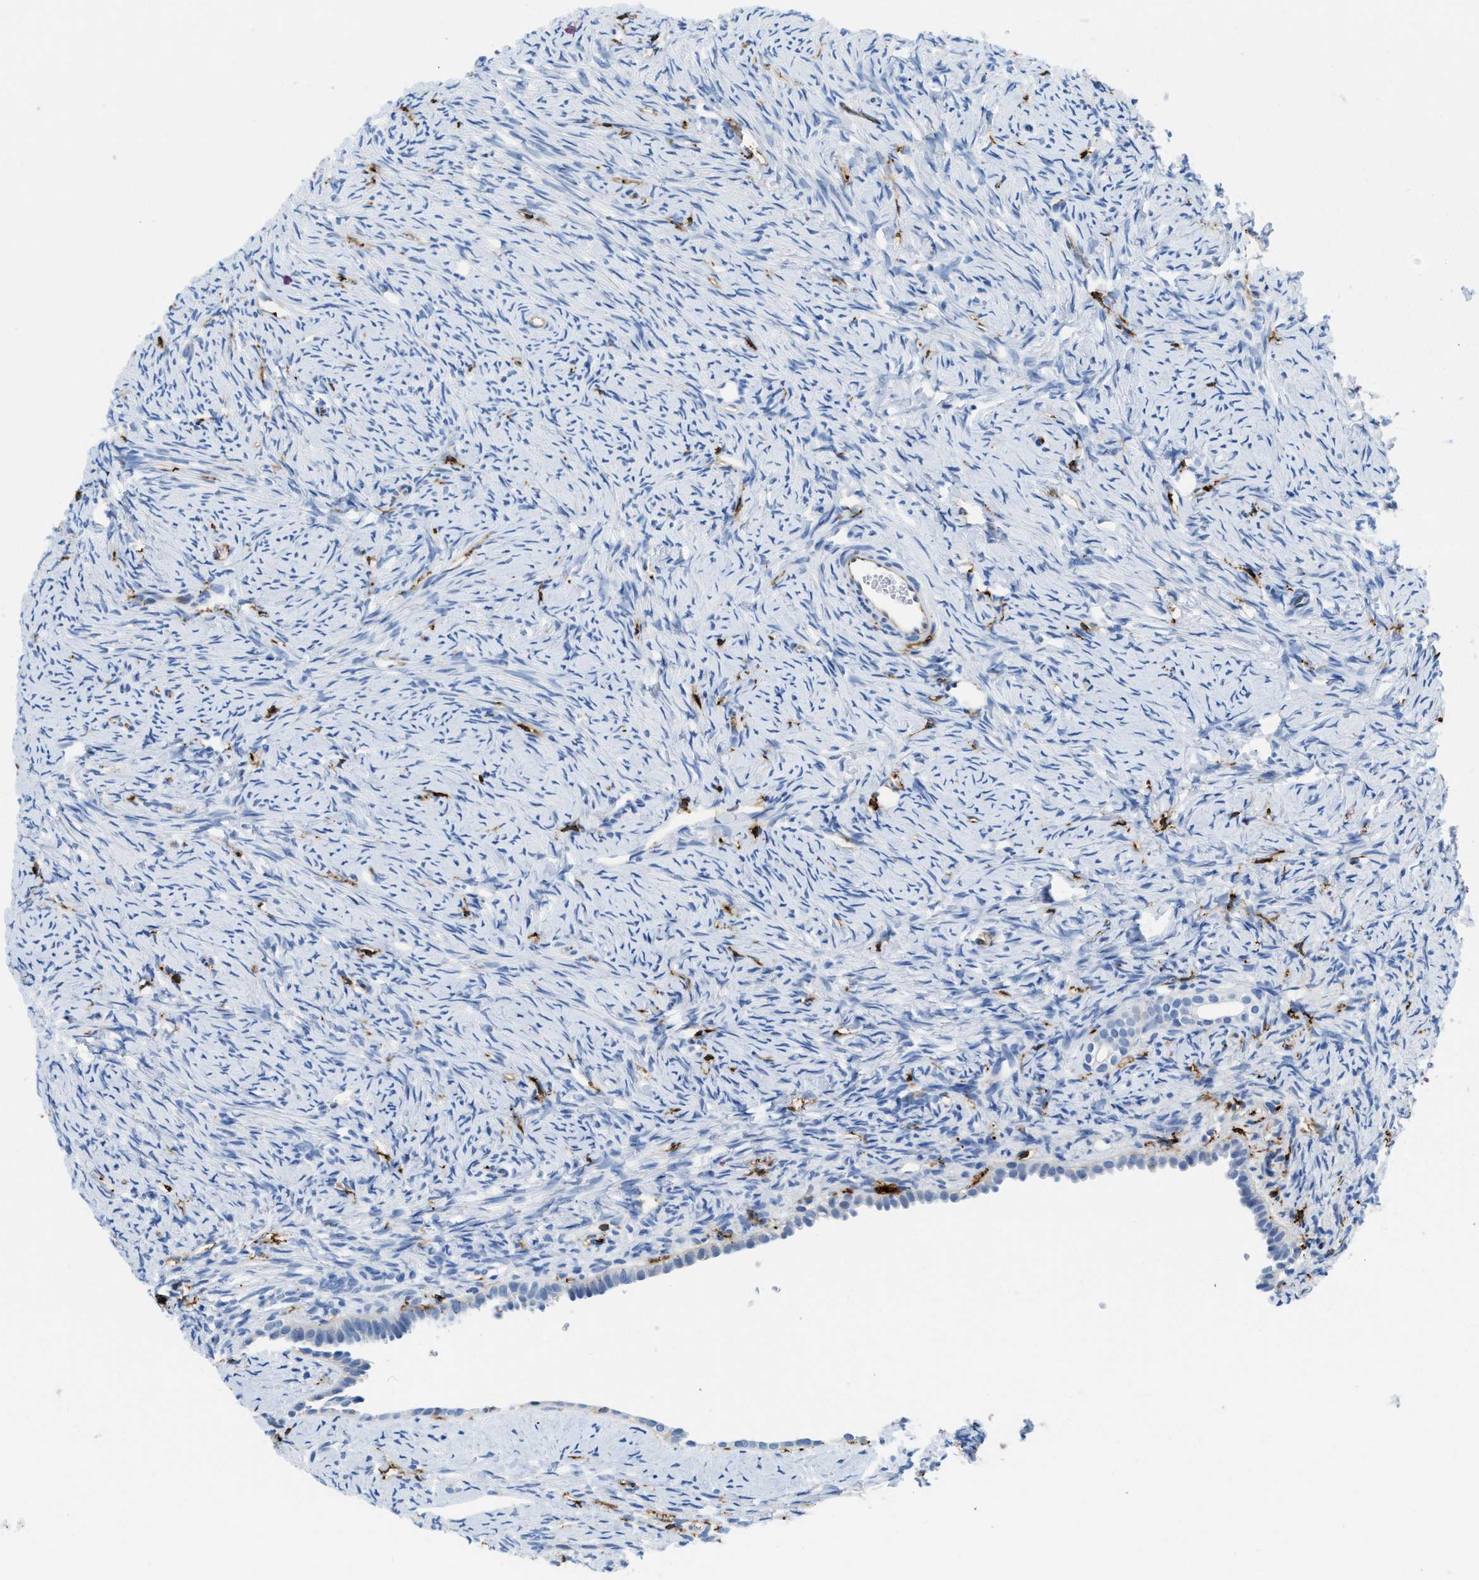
{"staining": {"intensity": "negative", "quantity": "none", "location": "none"}, "tissue": "ovary", "cell_type": "Ovarian stroma cells", "image_type": "normal", "snomed": [{"axis": "morphology", "description": "Normal tissue, NOS"}, {"axis": "topography", "description": "Ovary"}], "caption": "Human ovary stained for a protein using immunohistochemistry reveals no expression in ovarian stroma cells.", "gene": "CD226", "patient": {"sex": "female", "age": 33}}